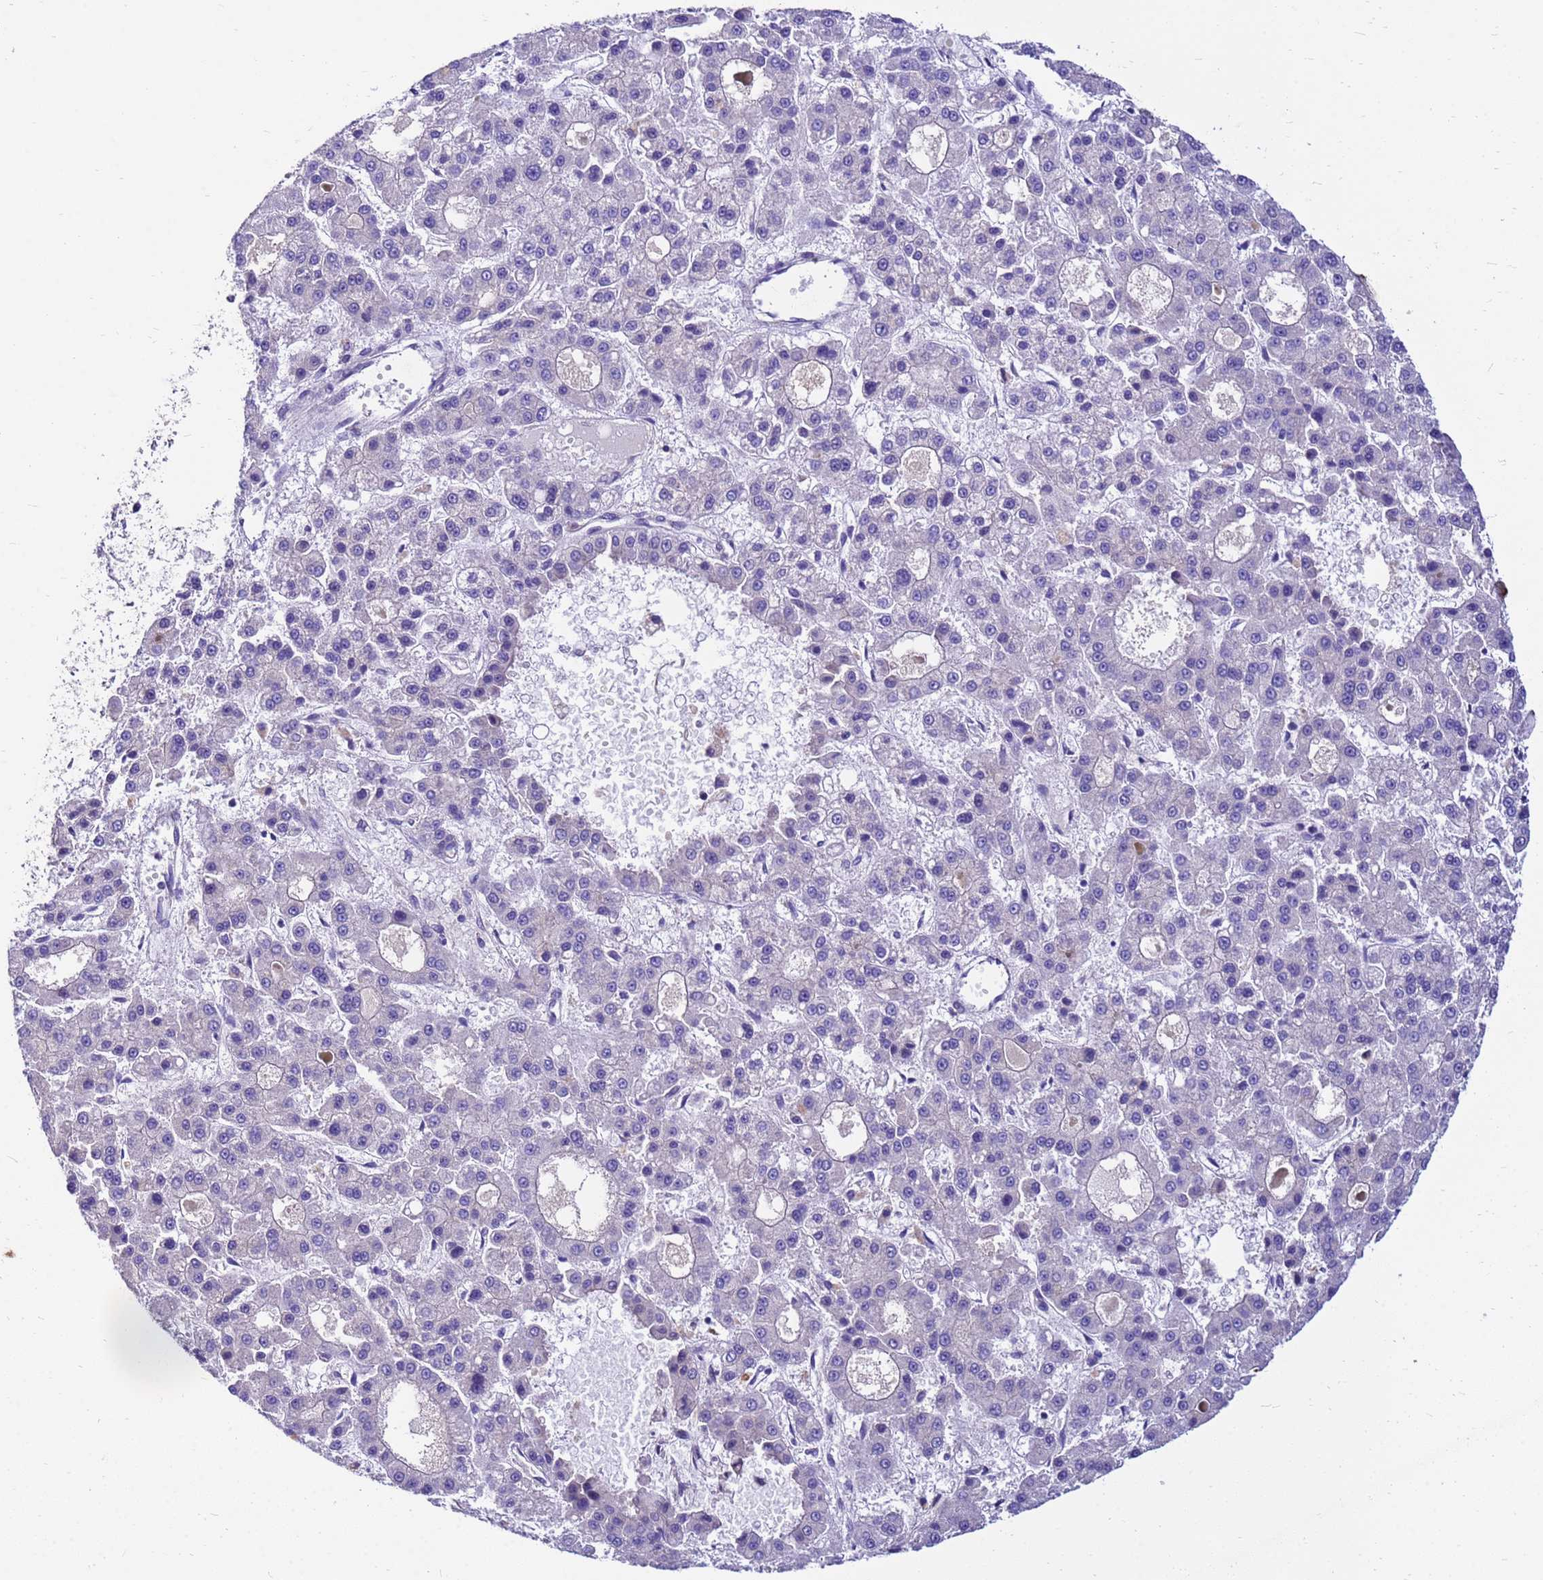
{"staining": {"intensity": "negative", "quantity": "none", "location": "none"}, "tissue": "liver cancer", "cell_type": "Tumor cells", "image_type": "cancer", "snomed": [{"axis": "morphology", "description": "Carcinoma, Hepatocellular, NOS"}, {"axis": "topography", "description": "Liver"}], "caption": "The immunohistochemistry (IHC) image has no significant positivity in tumor cells of liver cancer tissue.", "gene": "GET3", "patient": {"sex": "male", "age": 70}}